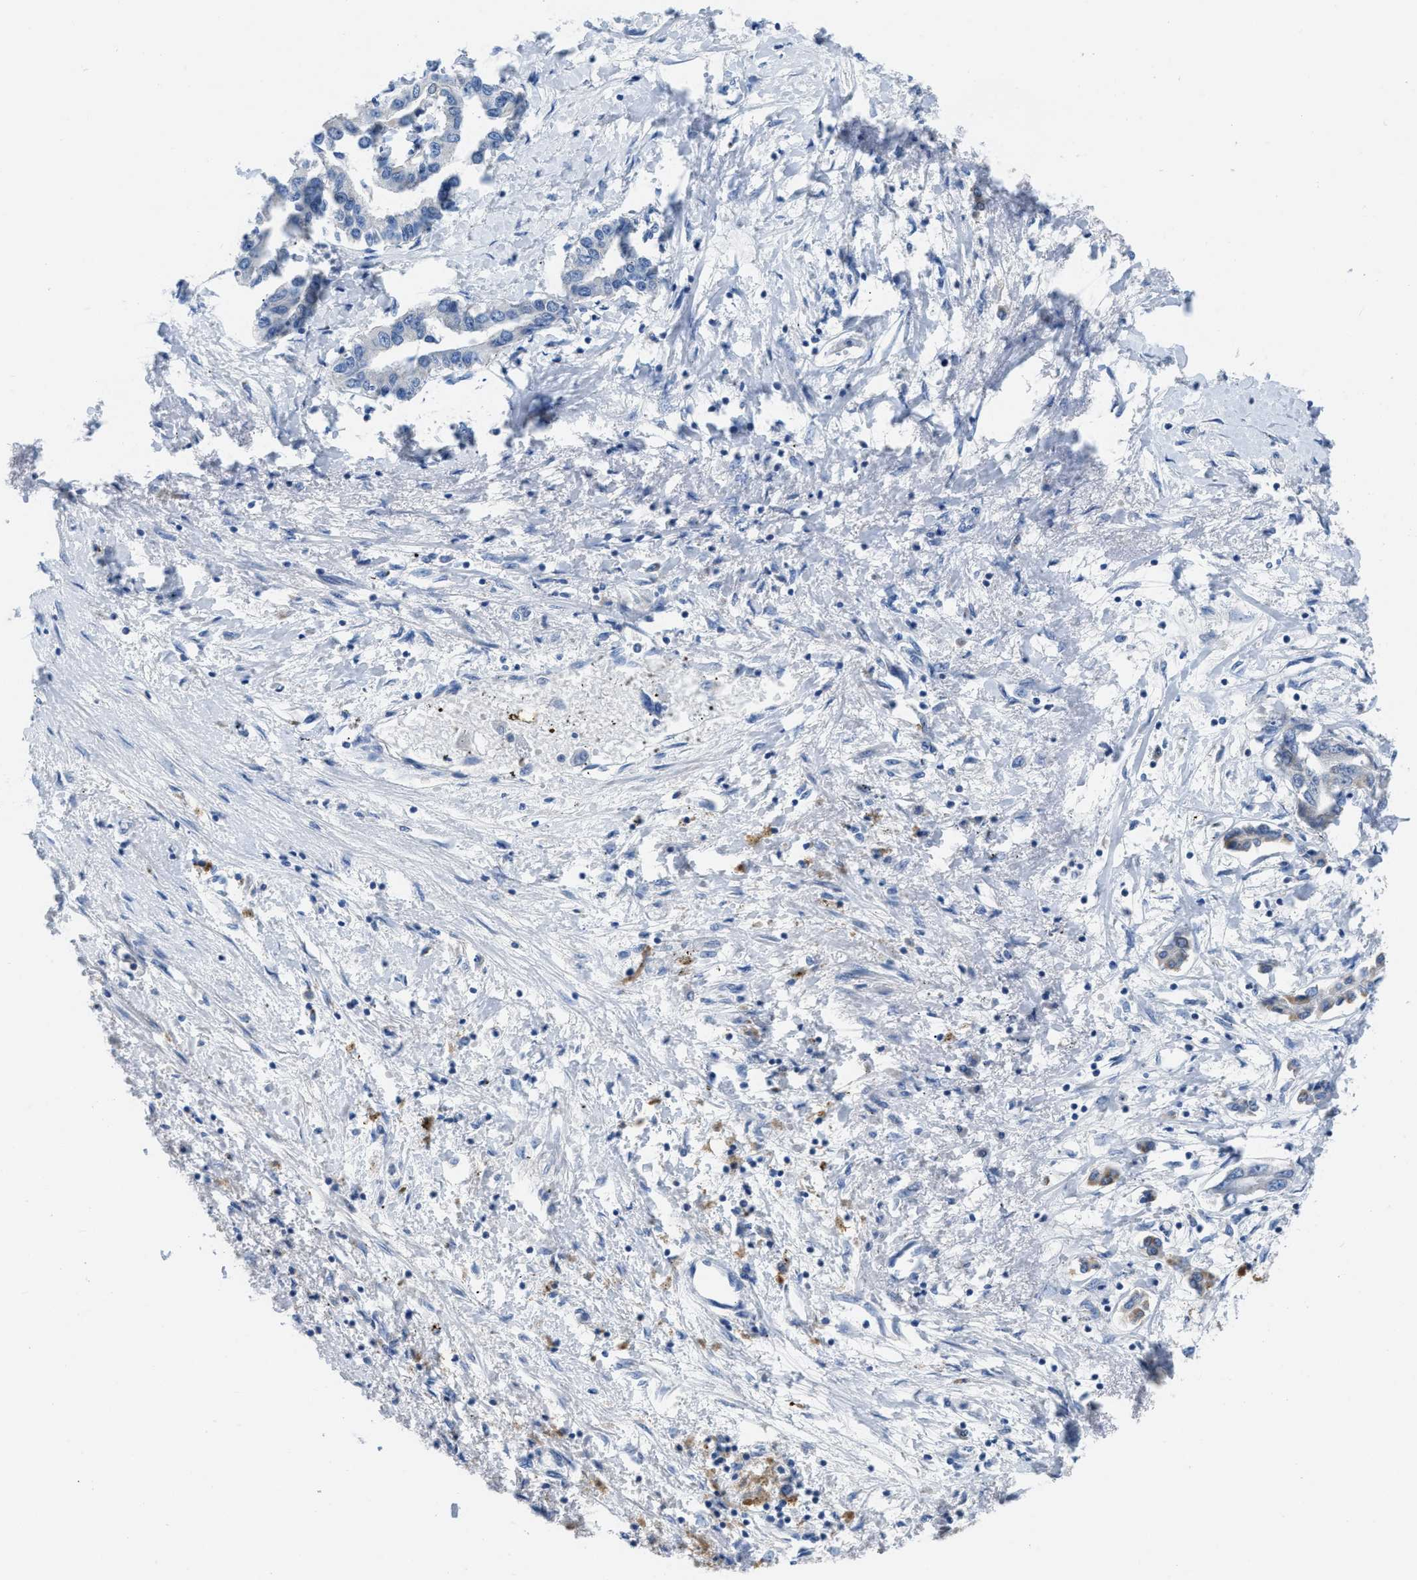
{"staining": {"intensity": "negative", "quantity": "none", "location": "none"}, "tissue": "liver cancer", "cell_type": "Tumor cells", "image_type": "cancer", "snomed": [{"axis": "morphology", "description": "Cholangiocarcinoma"}, {"axis": "topography", "description": "Liver"}], "caption": "IHC photomicrograph of human cholangiocarcinoma (liver) stained for a protein (brown), which displays no staining in tumor cells.", "gene": "ETFA", "patient": {"sex": "male", "age": 59}}